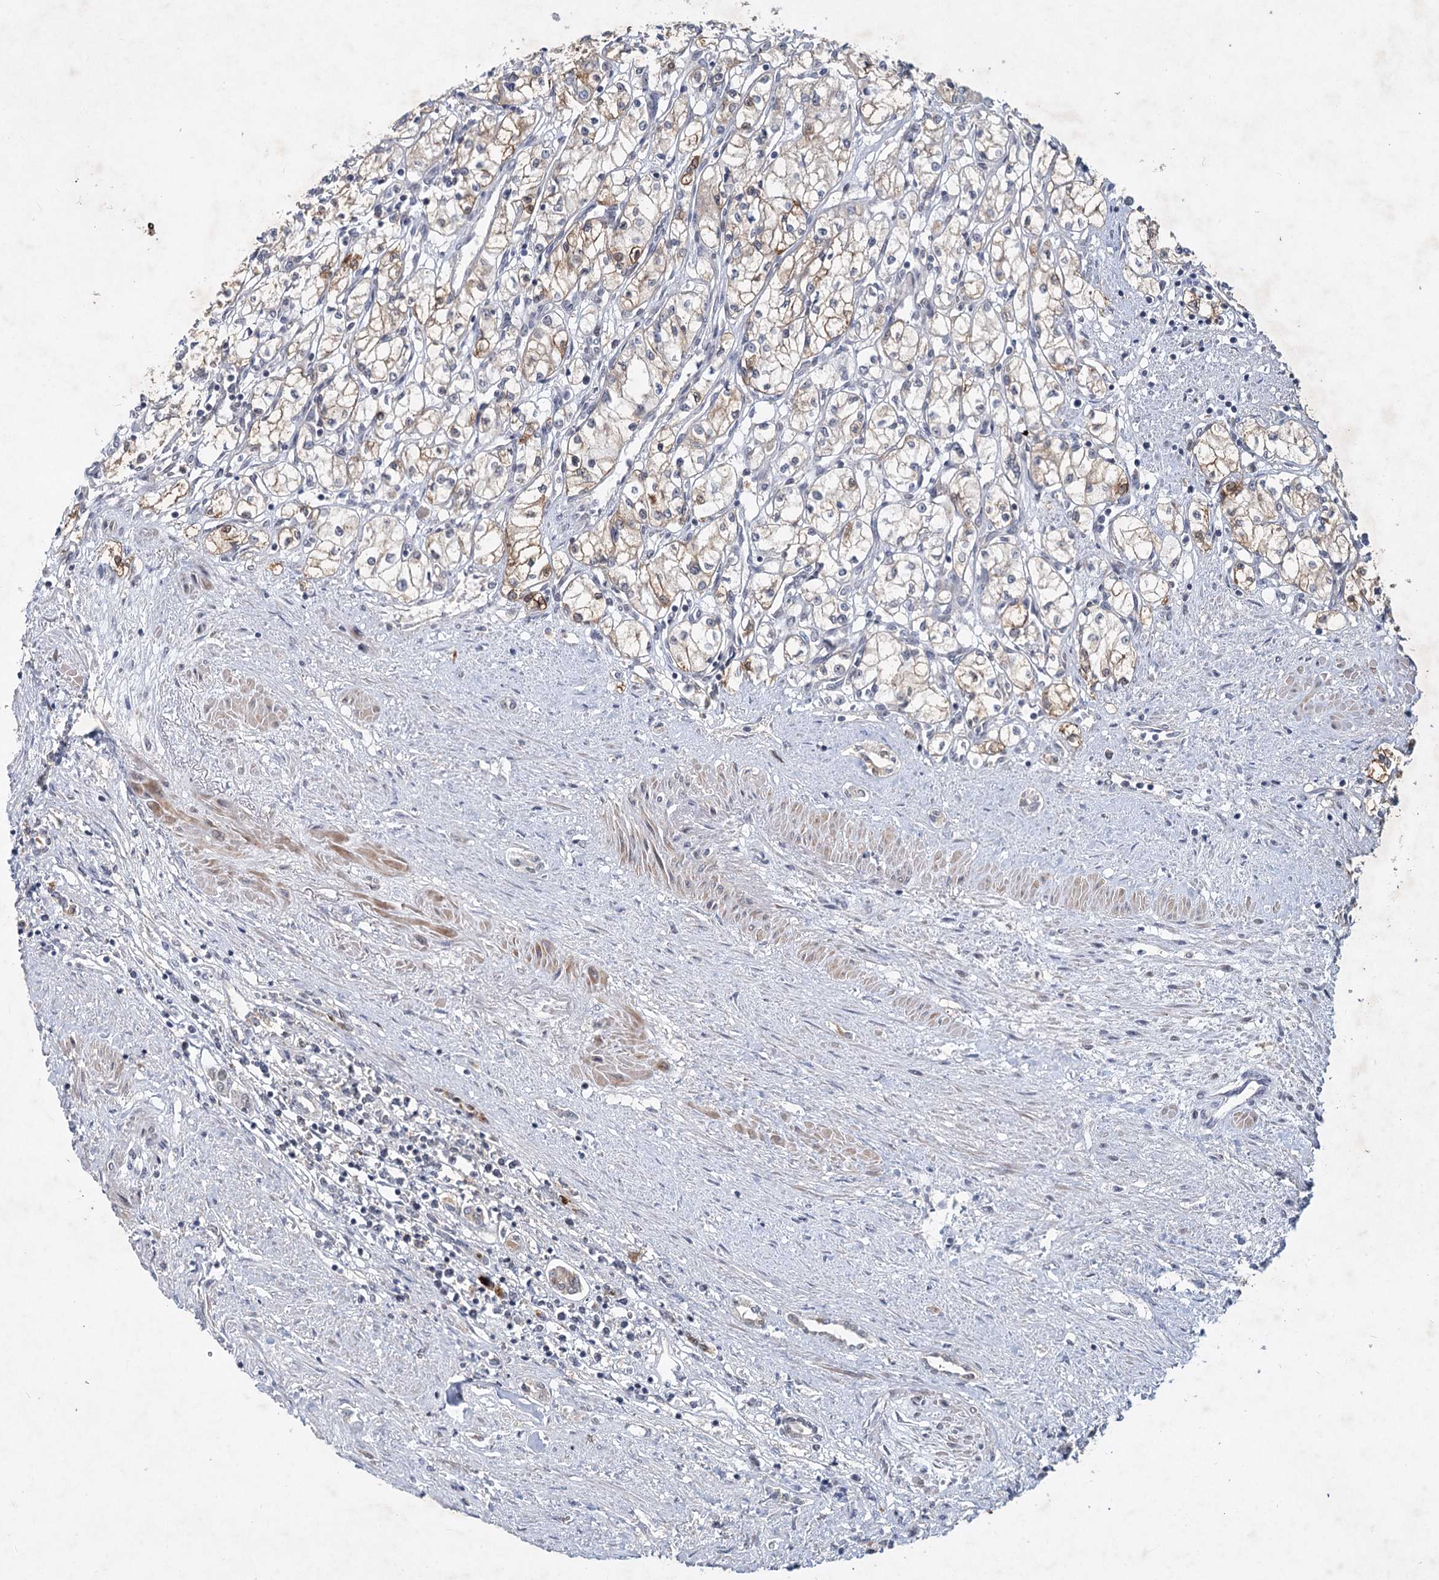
{"staining": {"intensity": "moderate", "quantity": "<25%", "location": "cytoplasmic/membranous"}, "tissue": "renal cancer", "cell_type": "Tumor cells", "image_type": "cancer", "snomed": [{"axis": "morphology", "description": "Adenocarcinoma, NOS"}, {"axis": "topography", "description": "Kidney"}], "caption": "Protein staining displays moderate cytoplasmic/membranous staining in about <25% of tumor cells in renal adenocarcinoma. Ihc stains the protein of interest in brown and the nuclei are stained blue.", "gene": "AP3B1", "patient": {"sex": "male", "age": 59}}